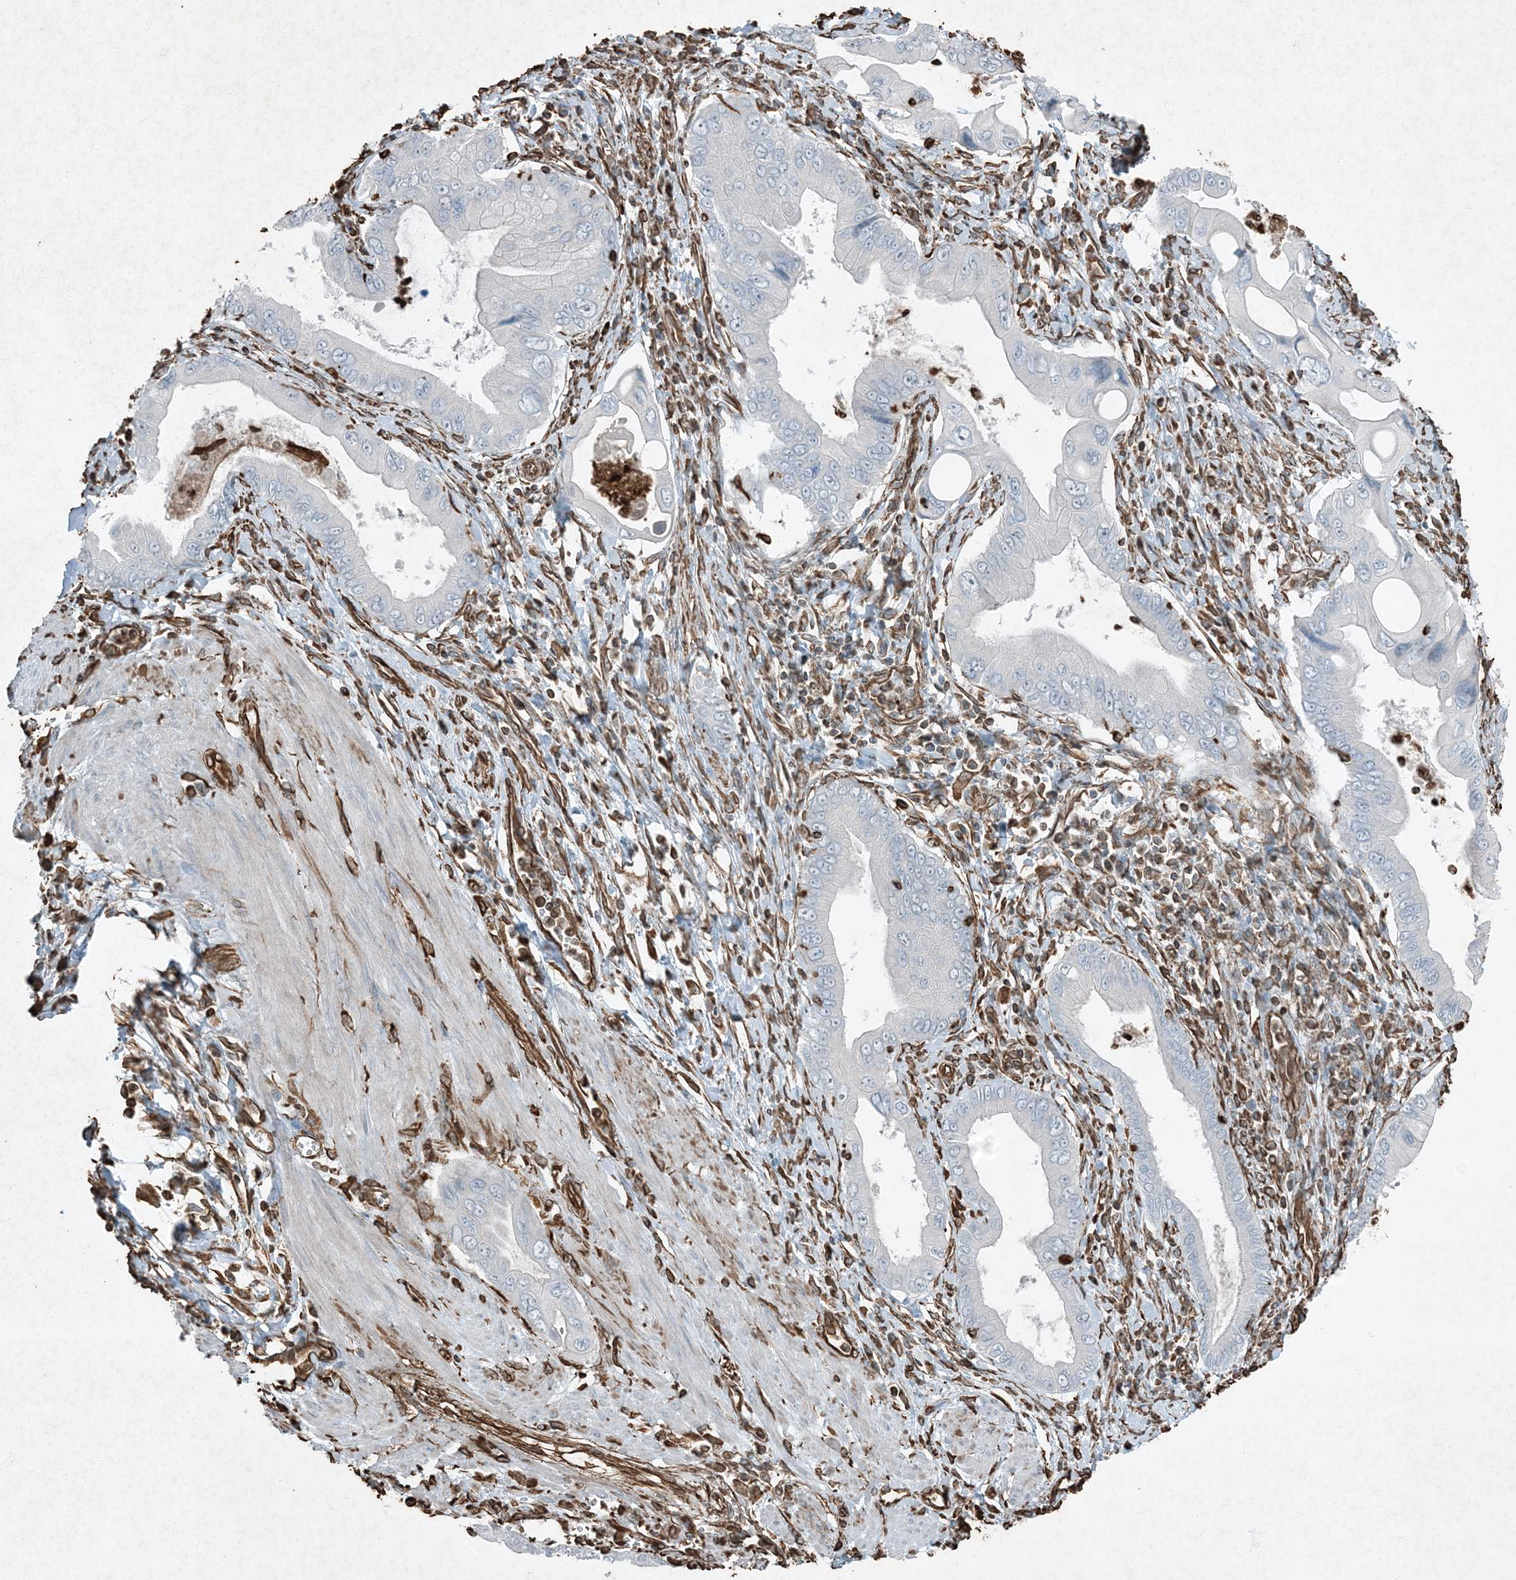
{"staining": {"intensity": "negative", "quantity": "none", "location": "none"}, "tissue": "pancreatic cancer", "cell_type": "Tumor cells", "image_type": "cancer", "snomed": [{"axis": "morphology", "description": "Adenocarcinoma, NOS"}, {"axis": "topography", "description": "Pancreas"}], "caption": "Immunohistochemical staining of human pancreatic cancer exhibits no significant positivity in tumor cells. (DAB immunohistochemistry (IHC) visualized using brightfield microscopy, high magnification).", "gene": "RYK", "patient": {"sex": "male", "age": 78}}